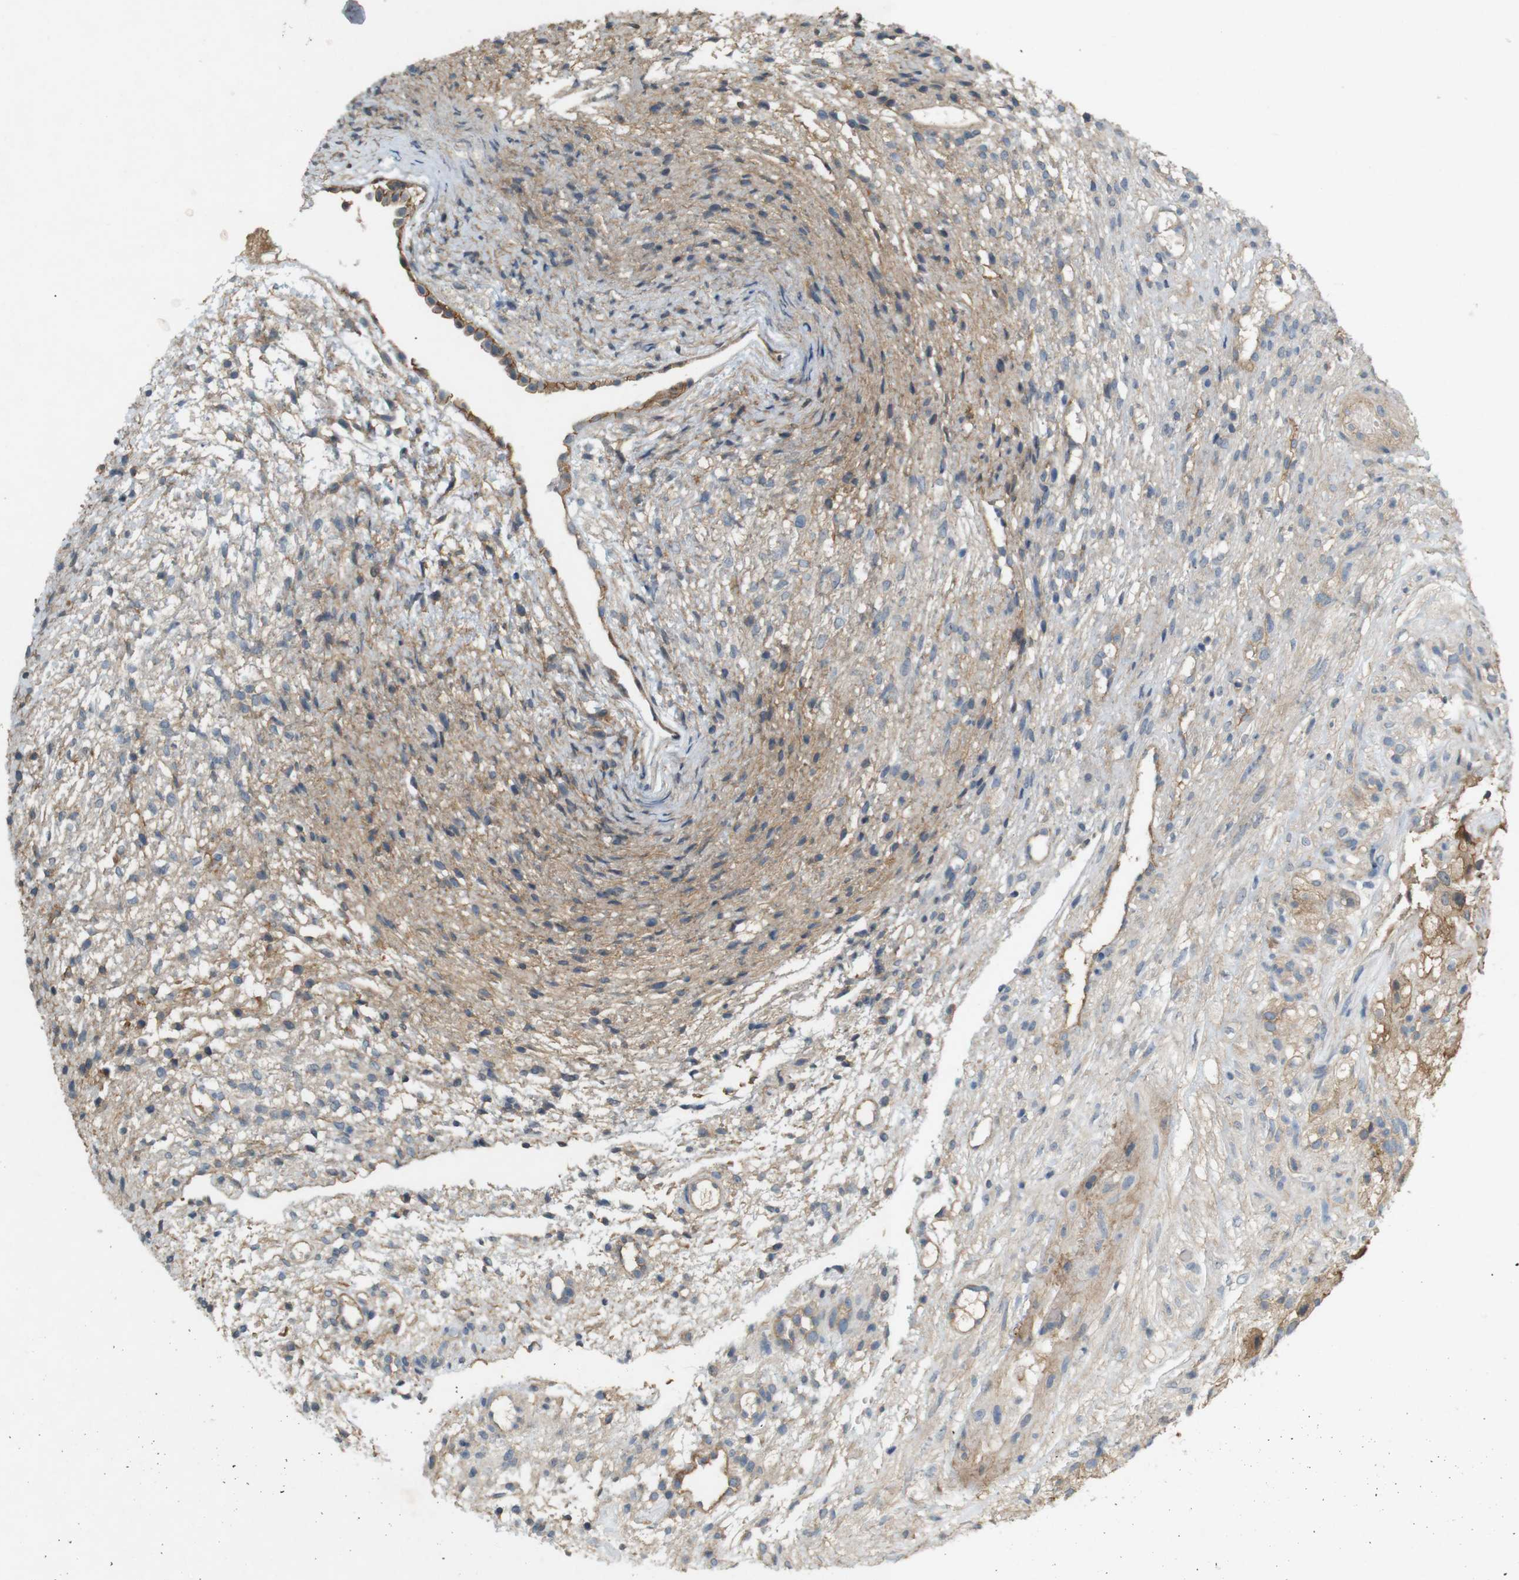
{"staining": {"intensity": "weak", "quantity": "25%-75%", "location": "cytoplasmic/membranous"}, "tissue": "ovary", "cell_type": "Ovarian stroma cells", "image_type": "normal", "snomed": [{"axis": "morphology", "description": "Normal tissue, NOS"}, {"axis": "morphology", "description": "Cyst, NOS"}, {"axis": "topography", "description": "Ovary"}], "caption": "Approximately 25%-75% of ovarian stroma cells in benign human ovary exhibit weak cytoplasmic/membranous protein expression as visualized by brown immunohistochemical staining.", "gene": "PVR", "patient": {"sex": "female", "age": 18}}